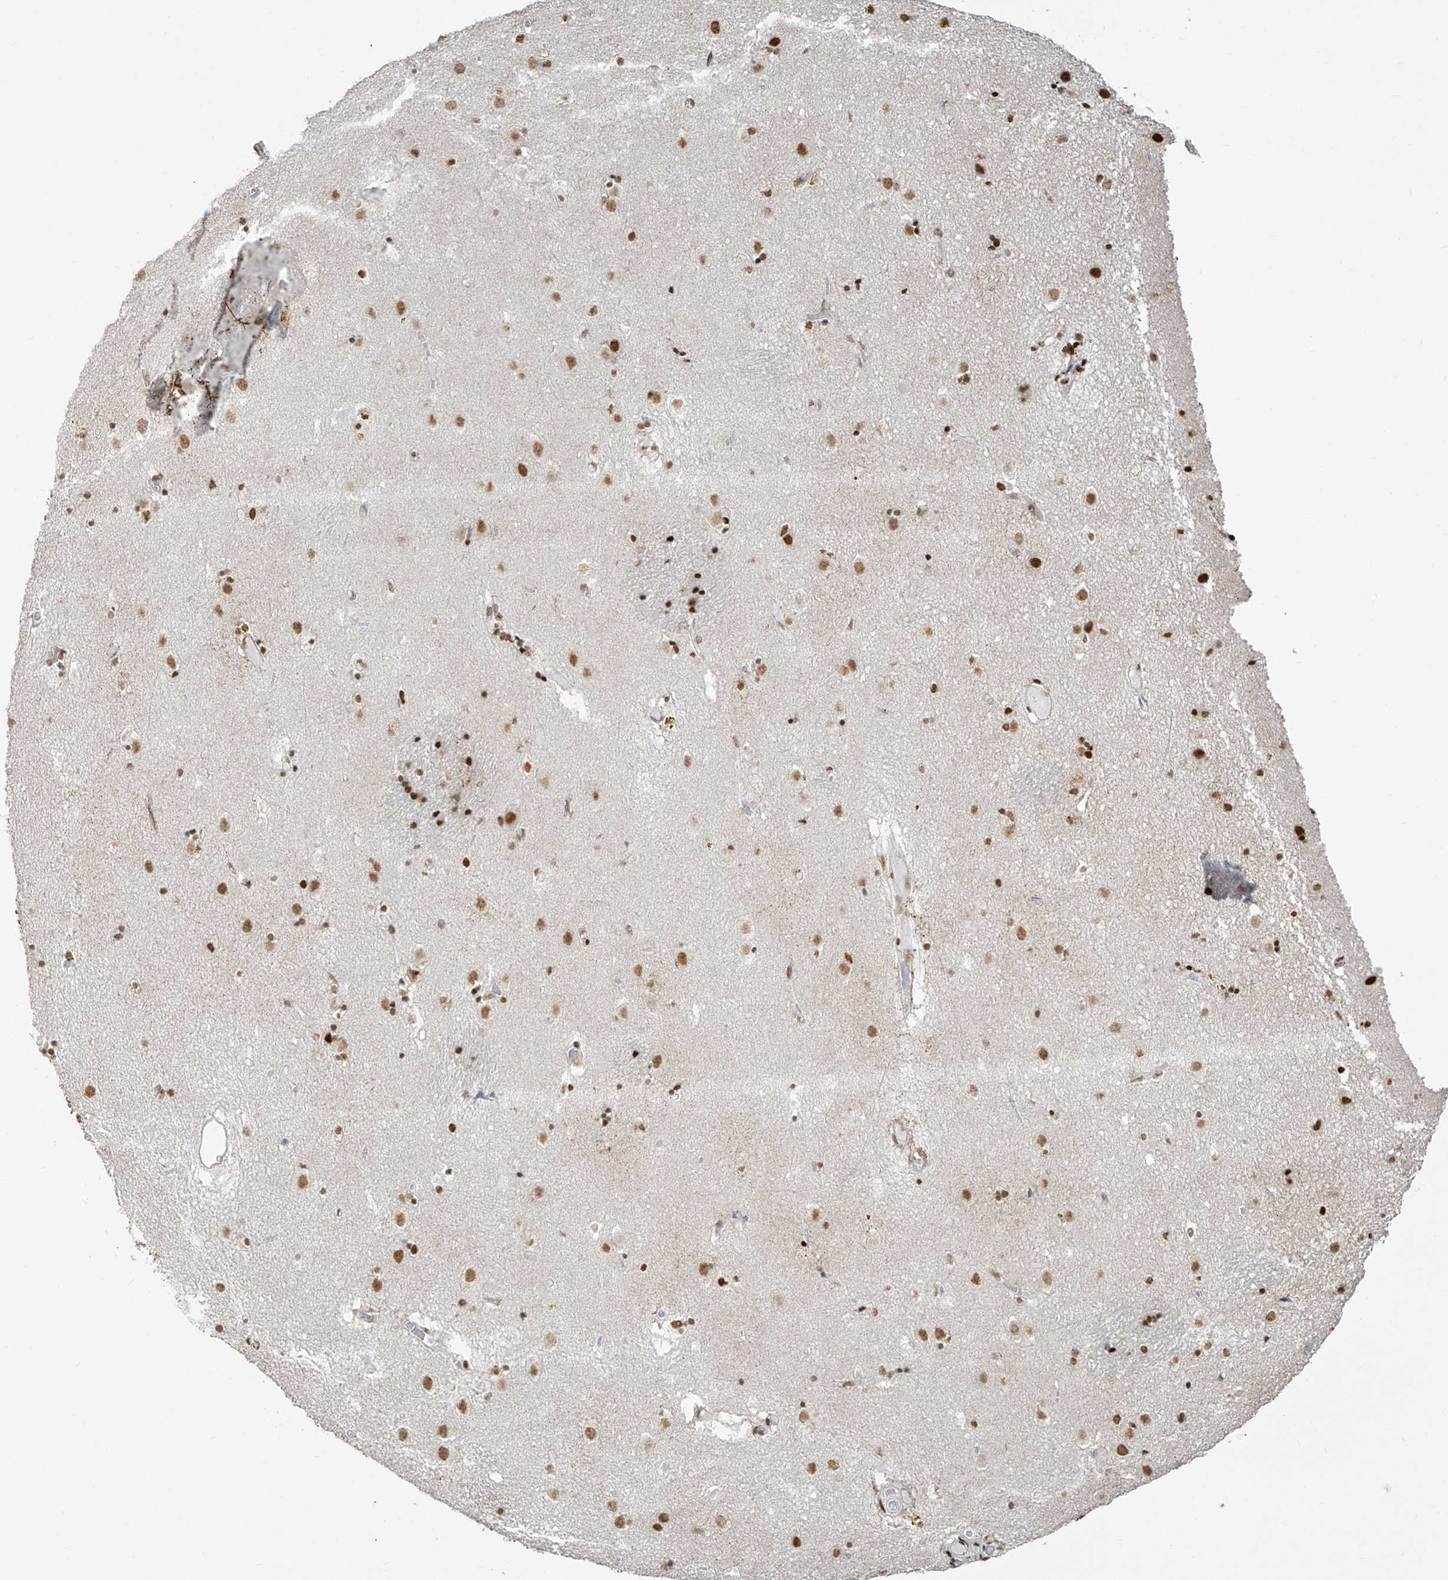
{"staining": {"intensity": "moderate", "quantity": "25%-75%", "location": "nuclear"}, "tissue": "caudate", "cell_type": "Glial cells", "image_type": "normal", "snomed": [{"axis": "morphology", "description": "Normal tissue, NOS"}, {"axis": "topography", "description": "Lateral ventricle wall"}], "caption": "Brown immunohistochemical staining in benign caudate shows moderate nuclear positivity in approximately 25%-75% of glial cells. (IHC, brightfield microscopy, high magnification).", "gene": "MS4A6A", "patient": {"sex": "male", "age": 70}}